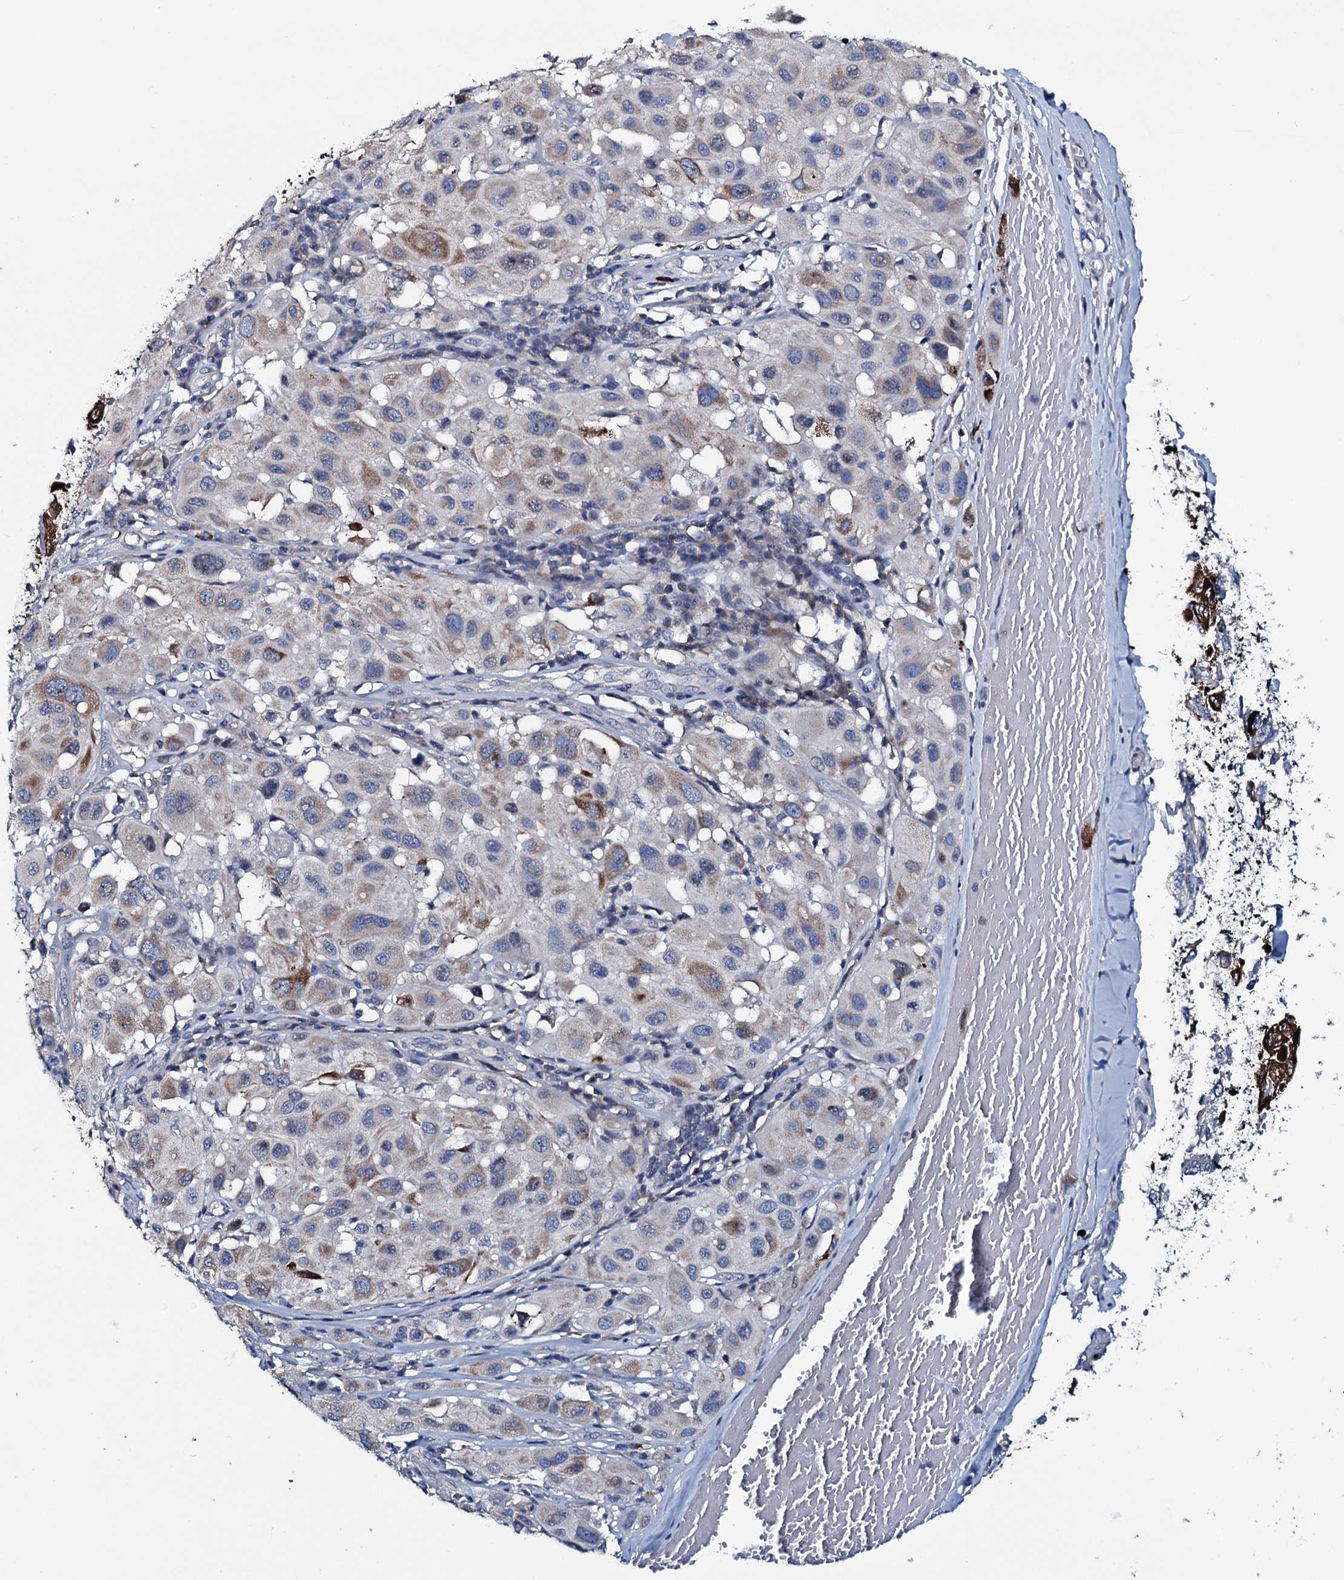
{"staining": {"intensity": "strong", "quantity": "<25%", "location": "cytoplasmic/membranous"}, "tissue": "melanoma", "cell_type": "Tumor cells", "image_type": "cancer", "snomed": [{"axis": "morphology", "description": "Malignant melanoma, Metastatic site"}, {"axis": "topography", "description": "Skin"}], "caption": "Protein staining by IHC demonstrates strong cytoplasmic/membranous positivity in approximately <25% of tumor cells in malignant melanoma (metastatic site).", "gene": "IL12B", "patient": {"sex": "male", "age": 41}}